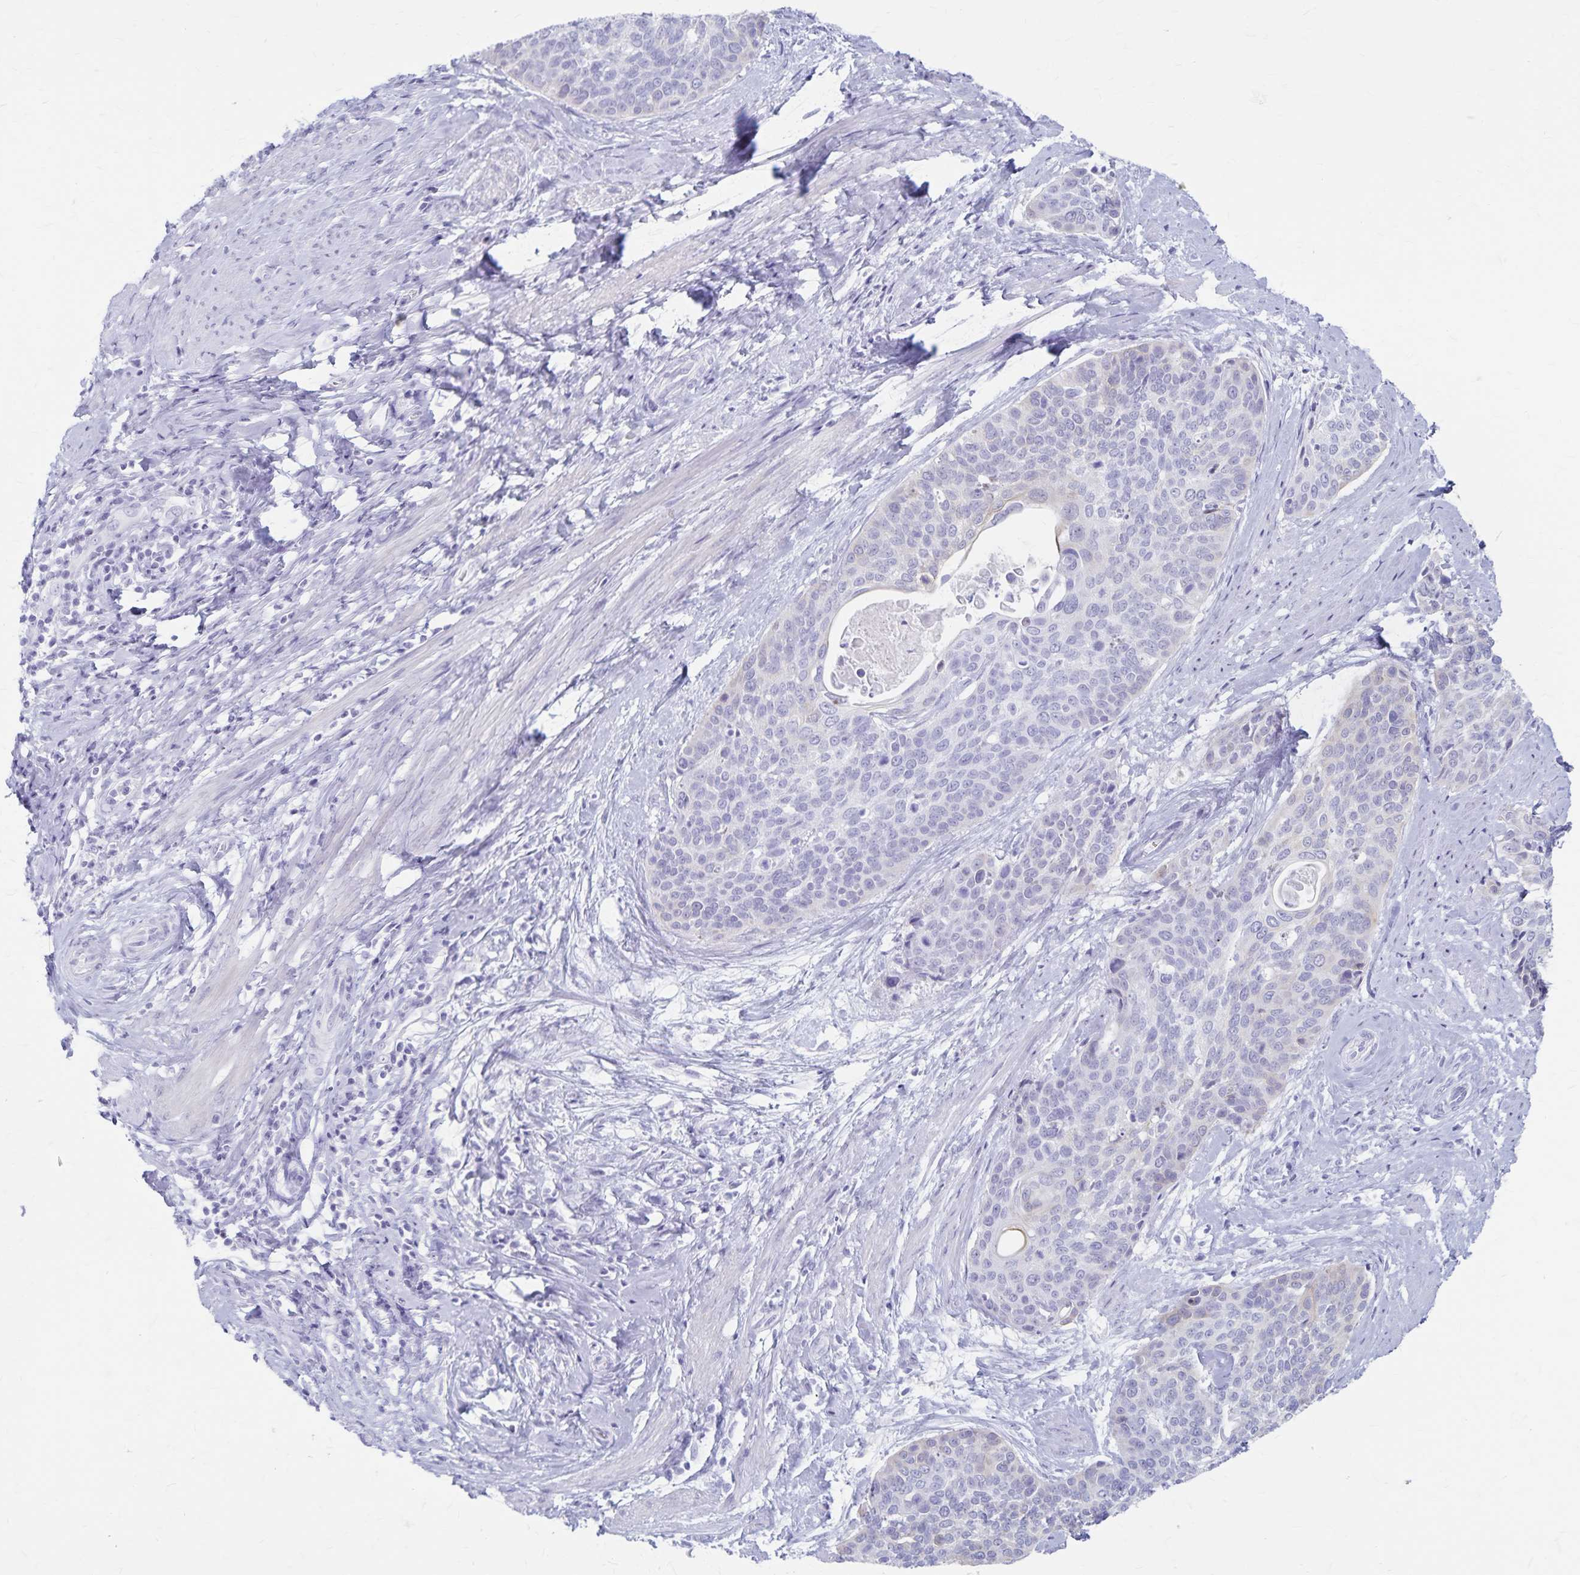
{"staining": {"intensity": "negative", "quantity": "none", "location": "none"}, "tissue": "cervical cancer", "cell_type": "Tumor cells", "image_type": "cancer", "snomed": [{"axis": "morphology", "description": "Squamous cell carcinoma, NOS"}, {"axis": "topography", "description": "Cervix"}], "caption": "Photomicrograph shows no protein positivity in tumor cells of cervical cancer tissue.", "gene": "GPBAR1", "patient": {"sex": "female", "age": 69}}